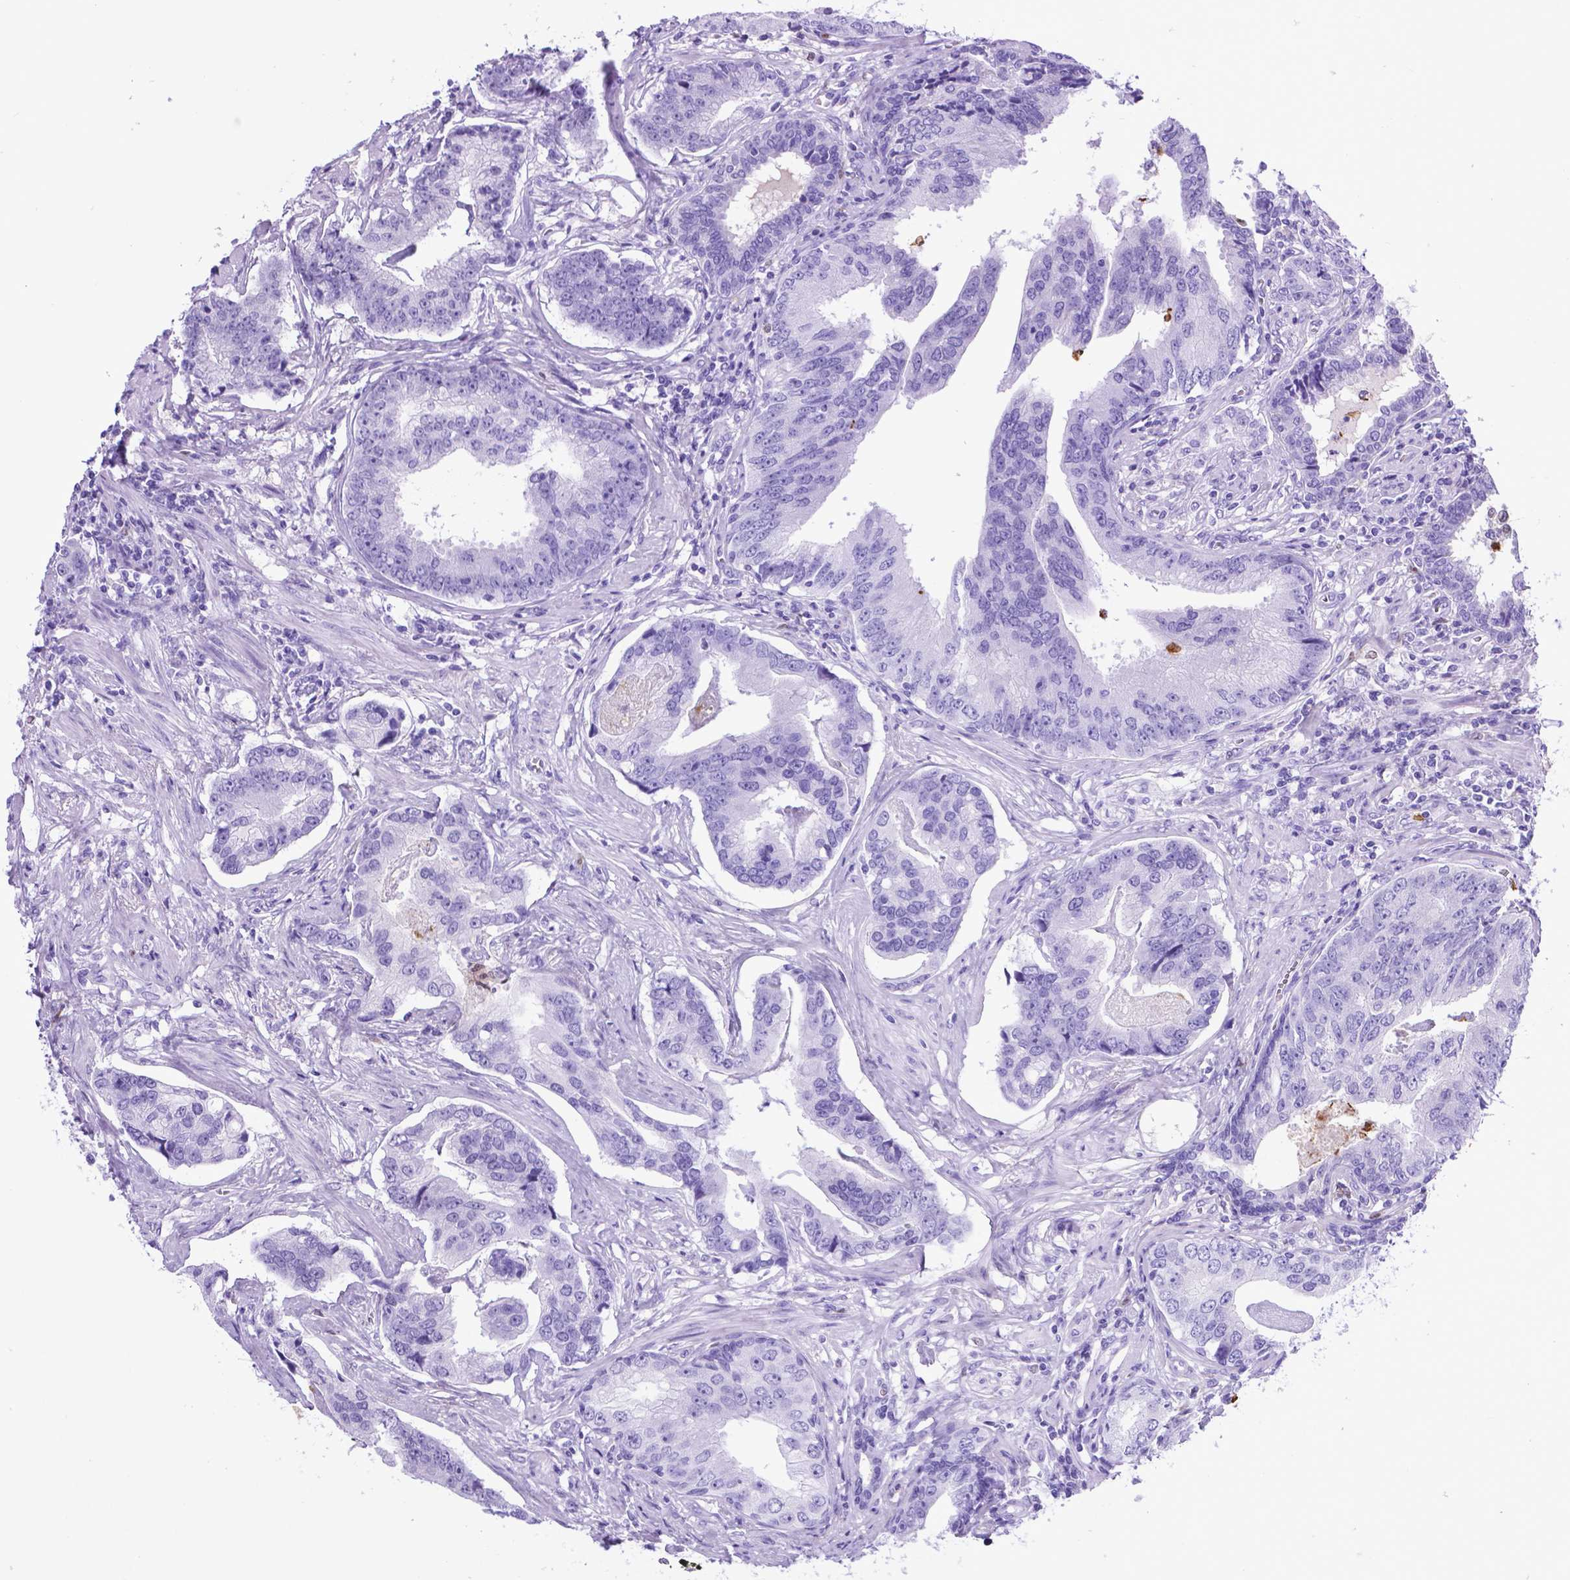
{"staining": {"intensity": "negative", "quantity": "none", "location": "none"}, "tissue": "prostate cancer", "cell_type": "Tumor cells", "image_type": "cancer", "snomed": [{"axis": "morphology", "description": "Adenocarcinoma, NOS"}, {"axis": "topography", "description": "Prostate"}], "caption": "High magnification brightfield microscopy of prostate cancer (adenocarcinoma) stained with DAB (3,3'-diaminobenzidine) (brown) and counterstained with hematoxylin (blue): tumor cells show no significant staining. (Stains: DAB (3,3'-diaminobenzidine) IHC with hematoxylin counter stain, Microscopy: brightfield microscopy at high magnification).", "gene": "LZTR1", "patient": {"sex": "male", "age": 64}}